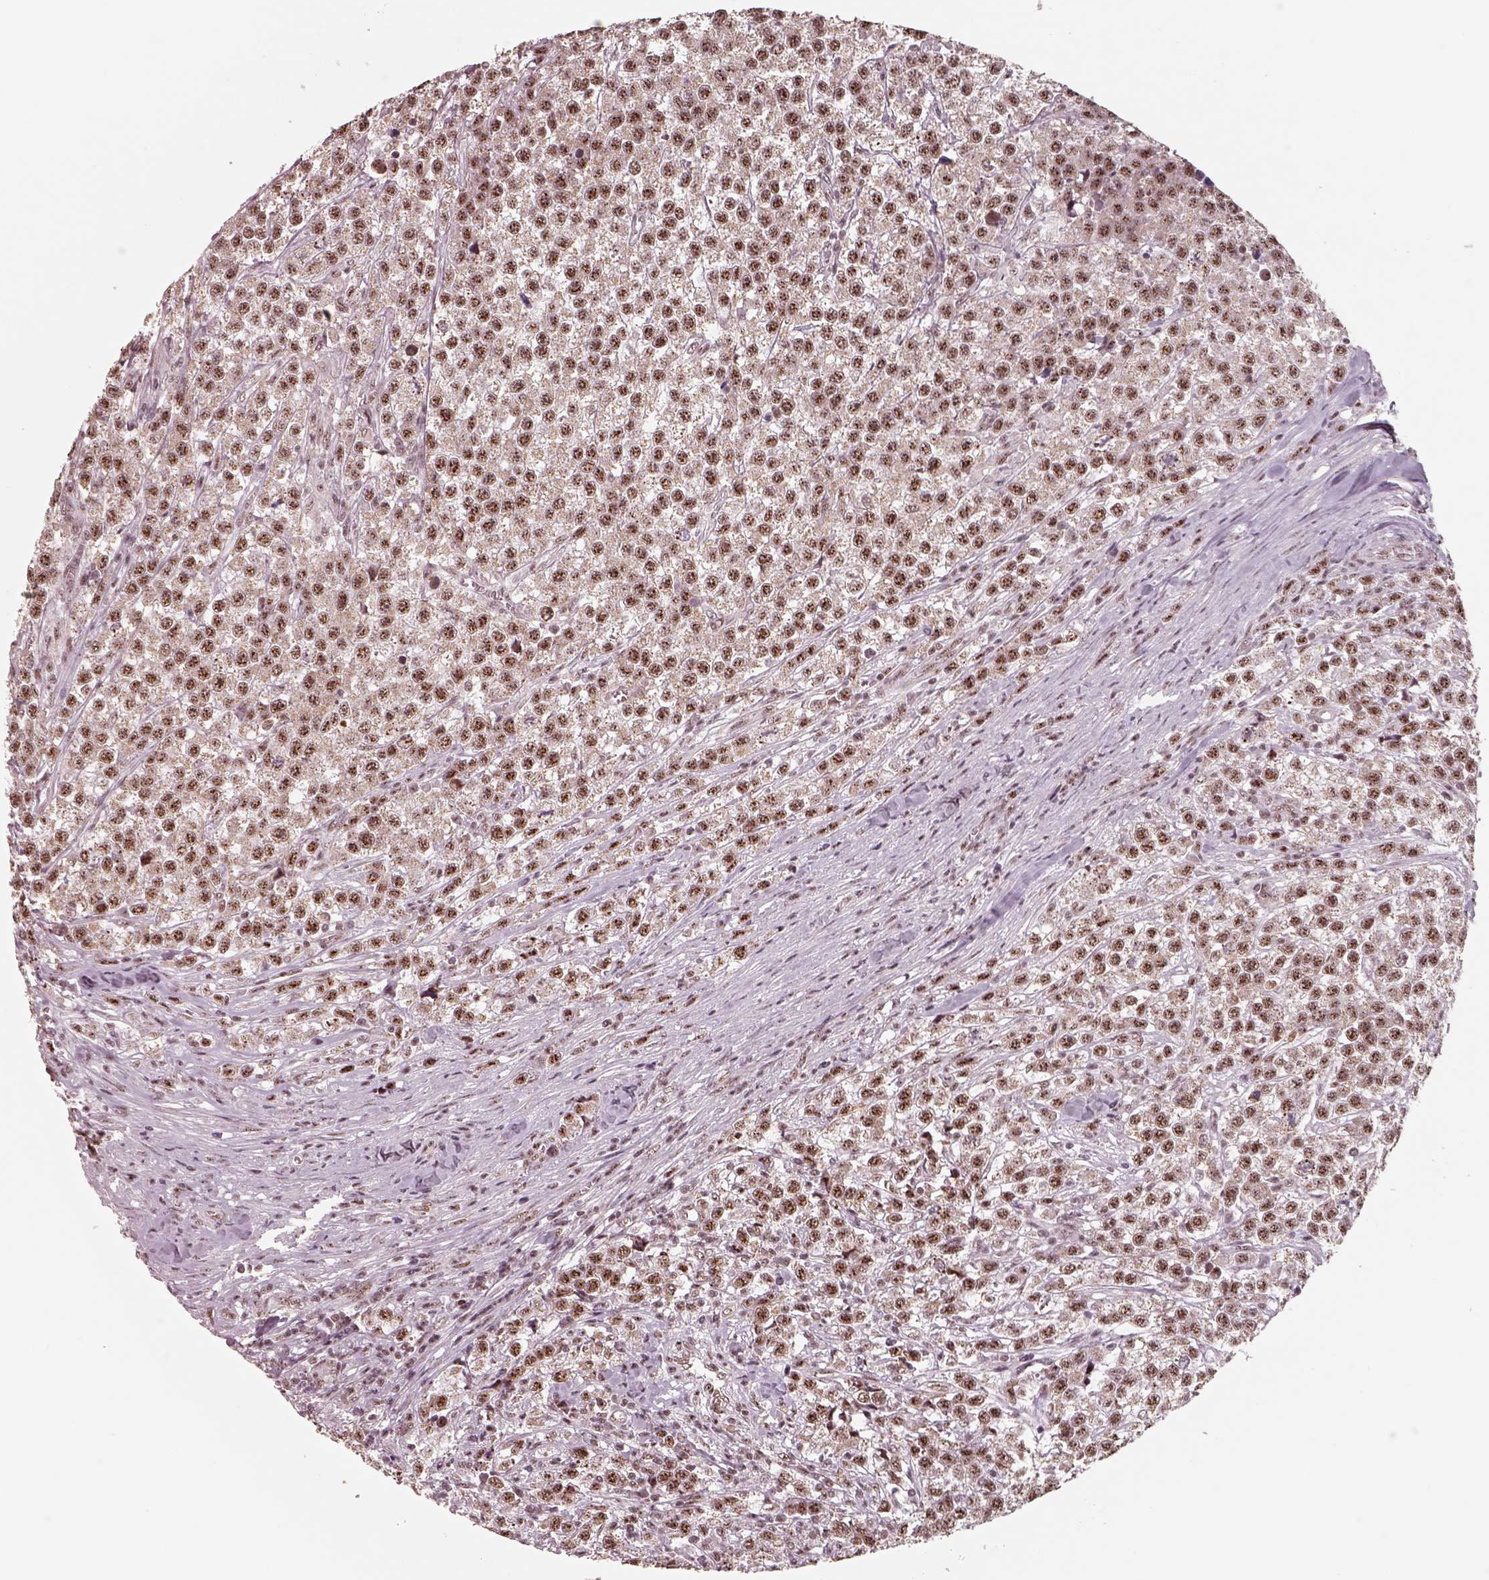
{"staining": {"intensity": "moderate", "quantity": ">75%", "location": "nuclear"}, "tissue": "testis cancer", "cell_type": "Tumor cells", "image_type": "cancer", "snomed": [{"axis": "morphology", "description": "Seminoma, NOS"}, {"axis": "topography", "description": "Testis"}], "caption": "Seminoma (testis) was stained to show a protein in brown. There is medium levels of moderate nuclear positivity in about >75% of tumor cells.", "gene": "ATXN7L3", "patient": {"sex": "male", "age": 59}}